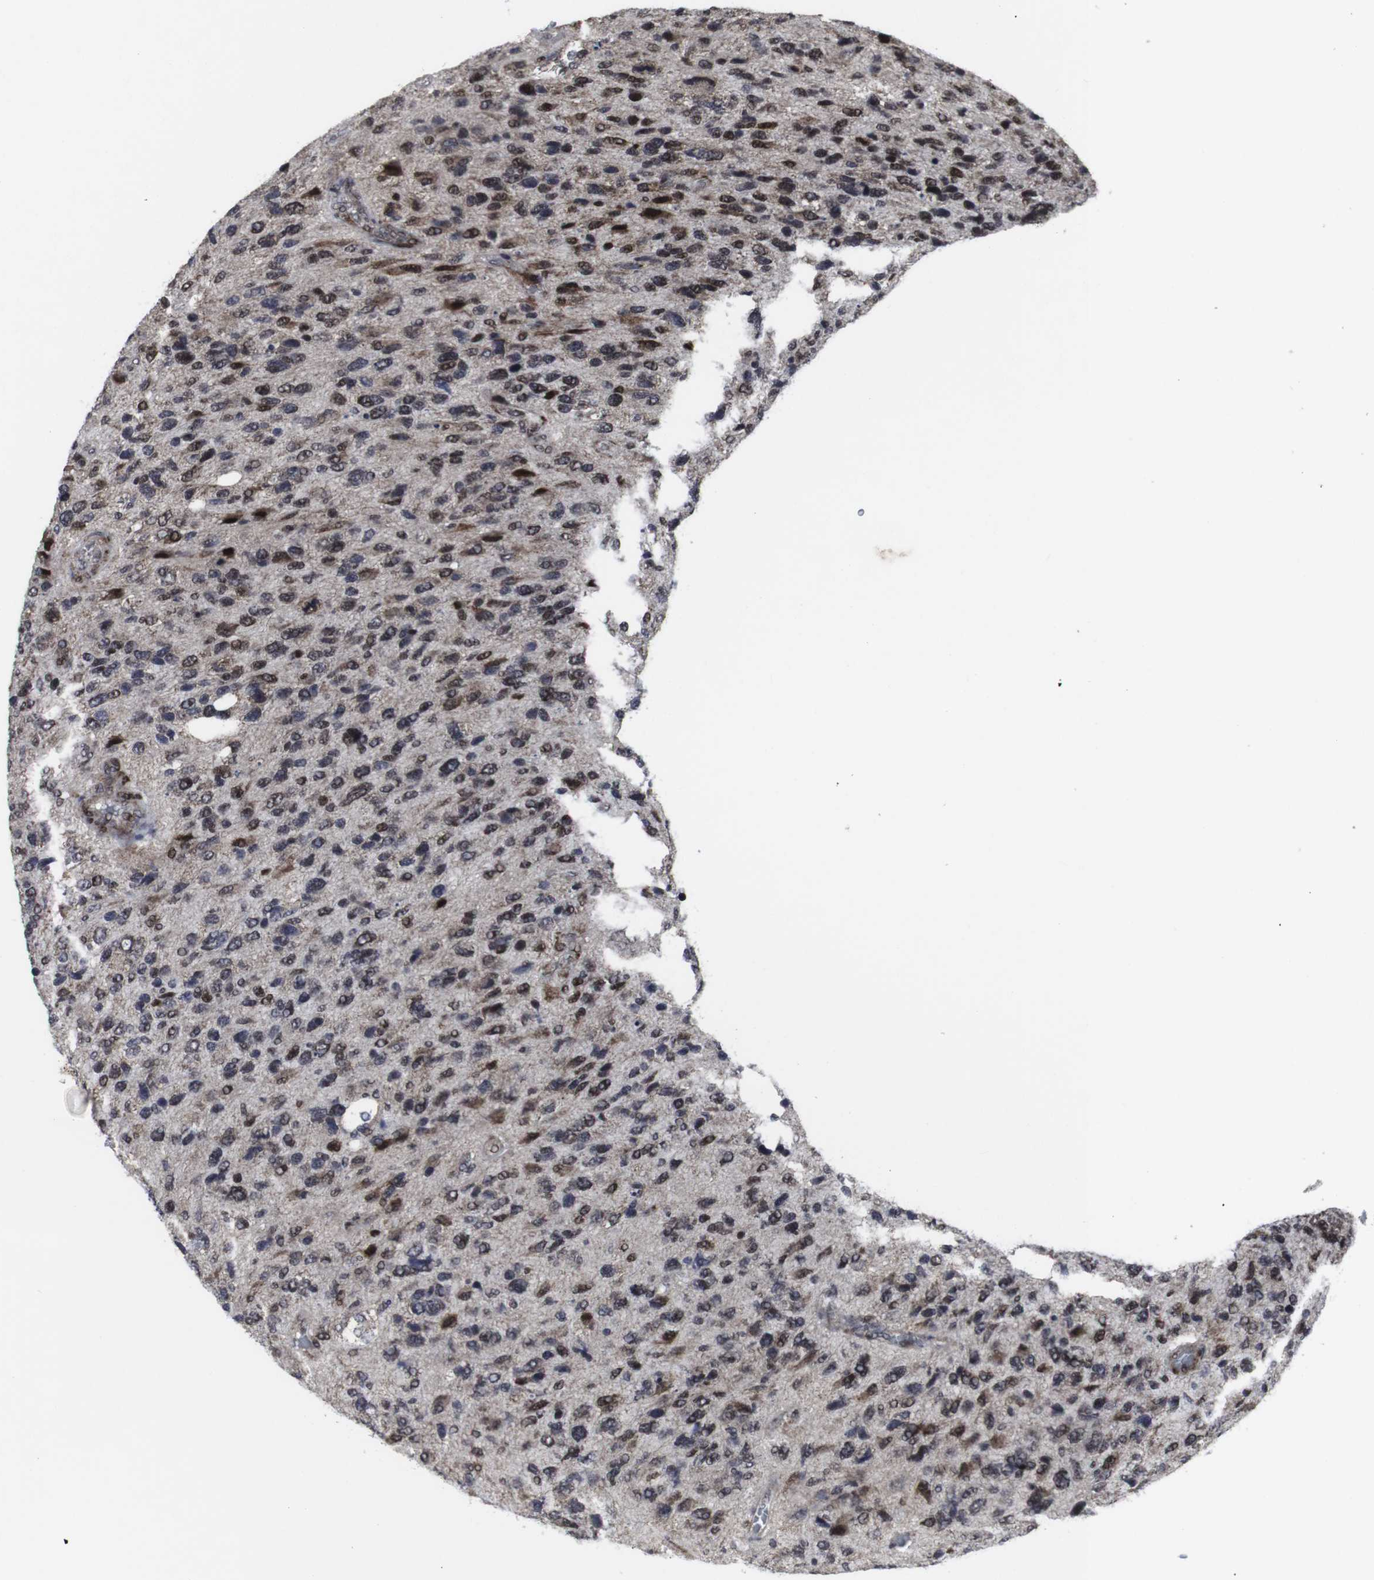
{"staining": {"intensity": "strong", "quantity": "25%-75%", "location": "nuclear"}, "tissue": "glioma", "cell_type": "Tumor cells", "image_type": "cancer", "snomed": [{"axis": "morphology", "description": "Glioma, malignant, High grade"}, {"axis": "topography", "description": "Brain"}], "caption": "High-power microscopy captured an IHC histopathology image of malignant high-grade glioma, revealing strong nuclear positivity in about 25%-75% of tumor cells.", "gene": "MLH1", "patient": {"sex": "female", "age": 58}}